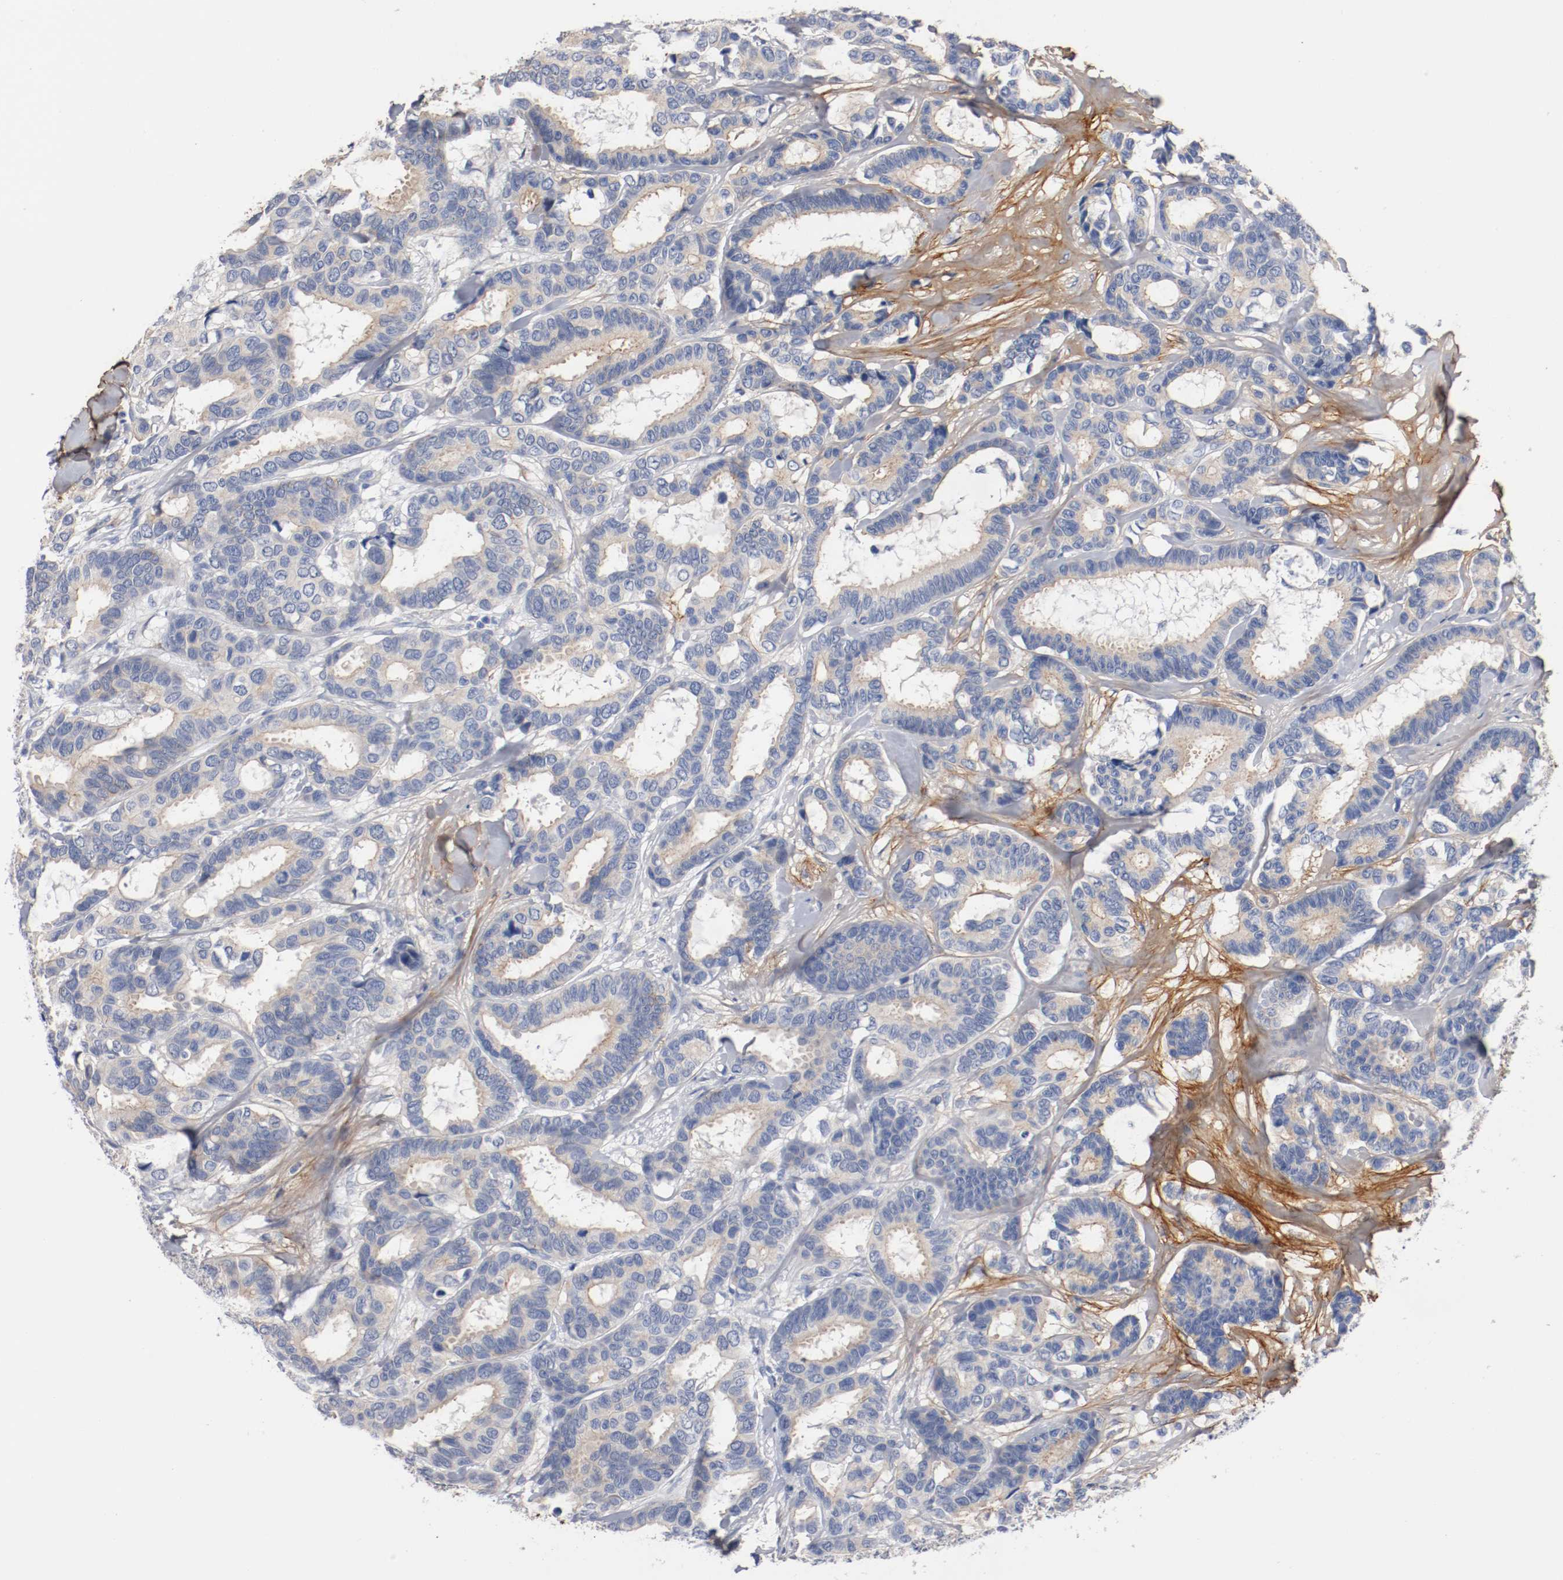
{"staining": {"intensity": "moderate", "quantity": "25%-75%", "location": "cytoplasmic/membranous"}, "tissue": "breast cancer", "cell_type": "Tumor cells", "image_type": "cancer", "snomed": [{"axis": "morphology", "description": "Duct carcinoma"}, {"axis": "topography", "description": "Breast"}], "caption": "The photomicrograph displays staining of intraductal carcinoma (breast), revealing moderate cytoplasmic/membranous protein expression (brown color) within tumor cells. (DAB IHC, brown staining for protein, blue staining for nuclei).", "gene": "TNC", "patient": {"sex": "female", "age": 87}}